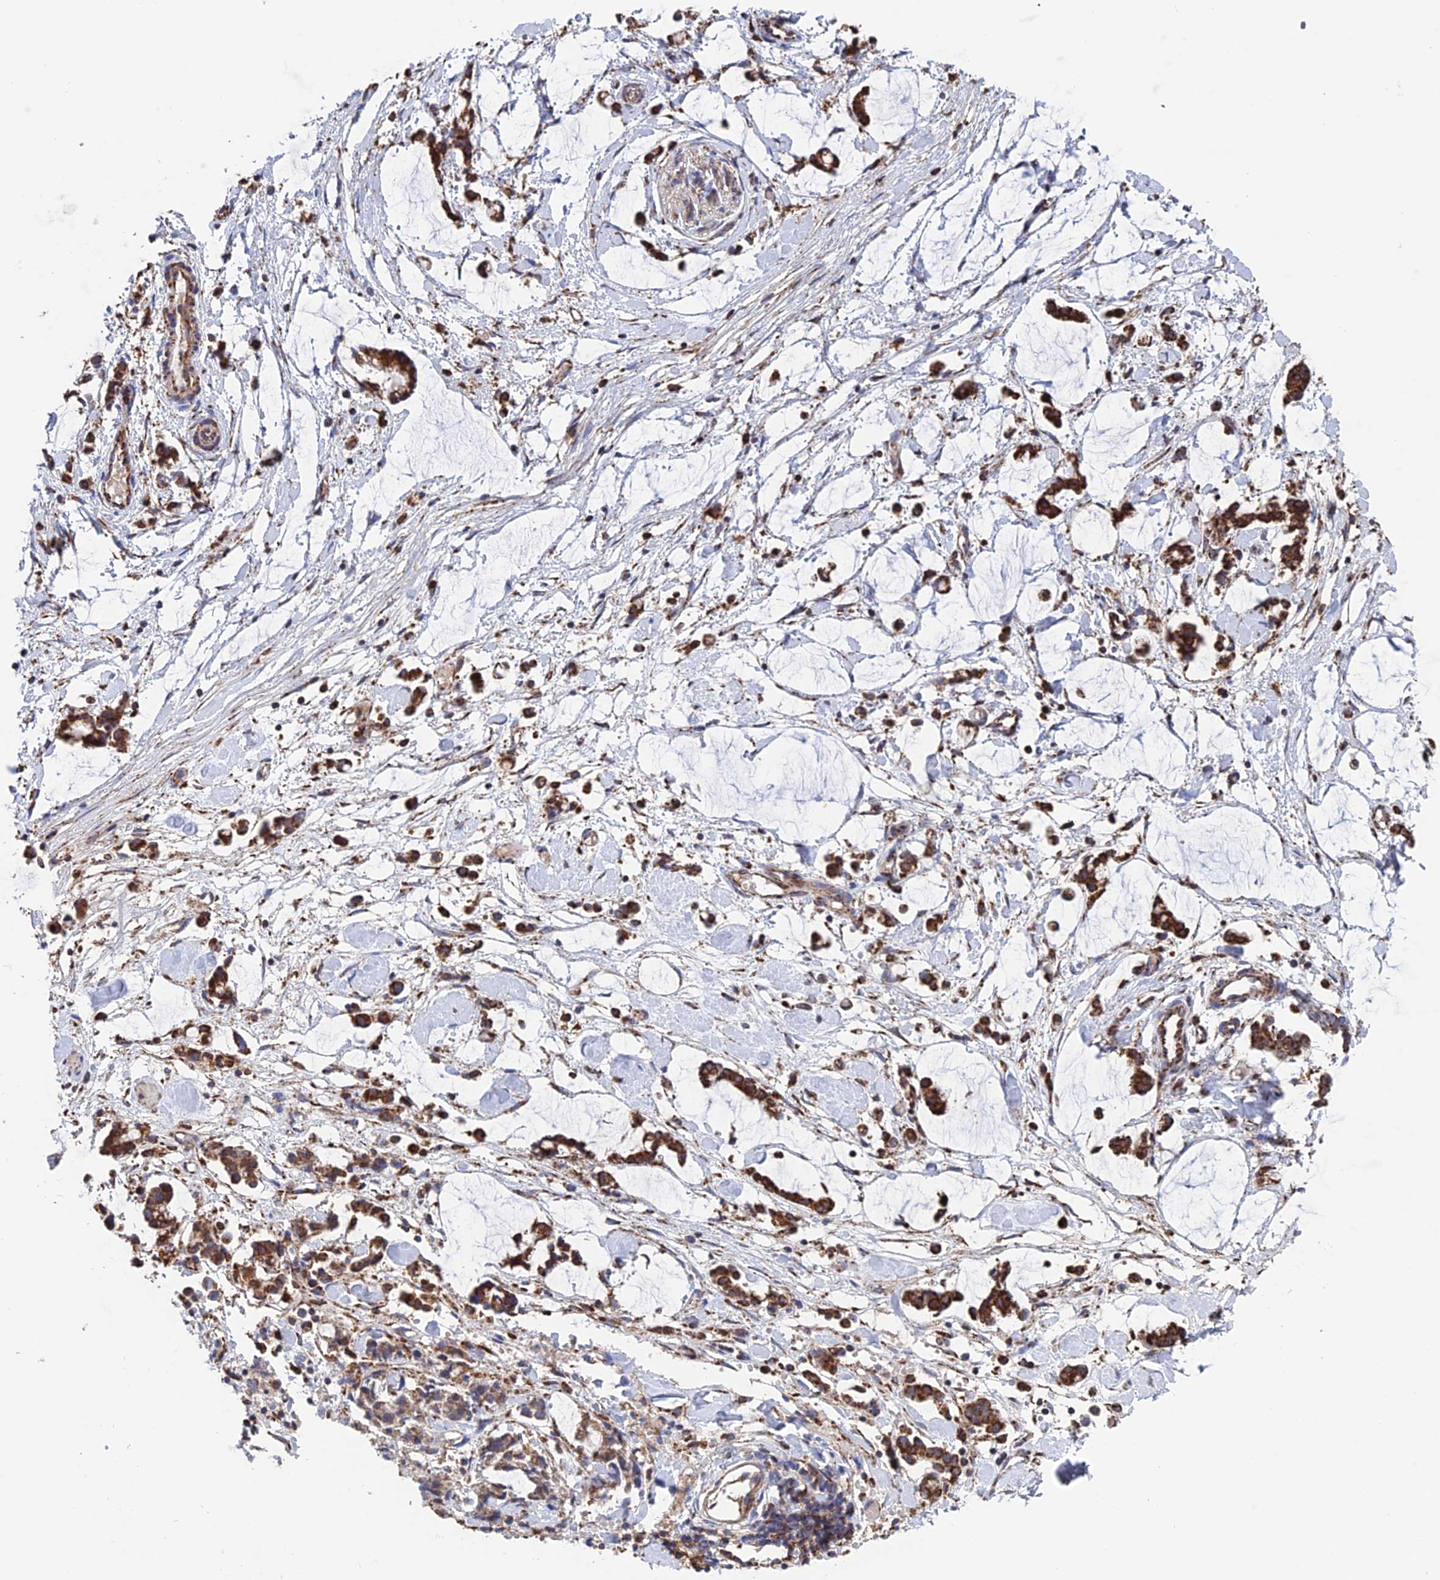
{"staining": {"intensity": "moderate", "quantity": "25%-75%", "location": "cytoplasmic/membranous"}, "tissue": "adipose tissue", "cell_type": "Adipocytes", "image_type": "normal", "snomed": [{"axis": "morphology", "description": "Normal tissue, NOS"}, {"axis": "morphology", "description": "Adenocarcinoma, NOS"}, {"axis": "topography", "description": "Smooth muscle"}, {"axis": "topography", "description": "Colon"}], "caption": "A photomicrograph of human adipose tissue stained for a protein reveals moderate cytoplasmic/membranous brown staining in adipocytes.", "gene": "DTYMK", "patient": {"sex": "male", "age": 14}}